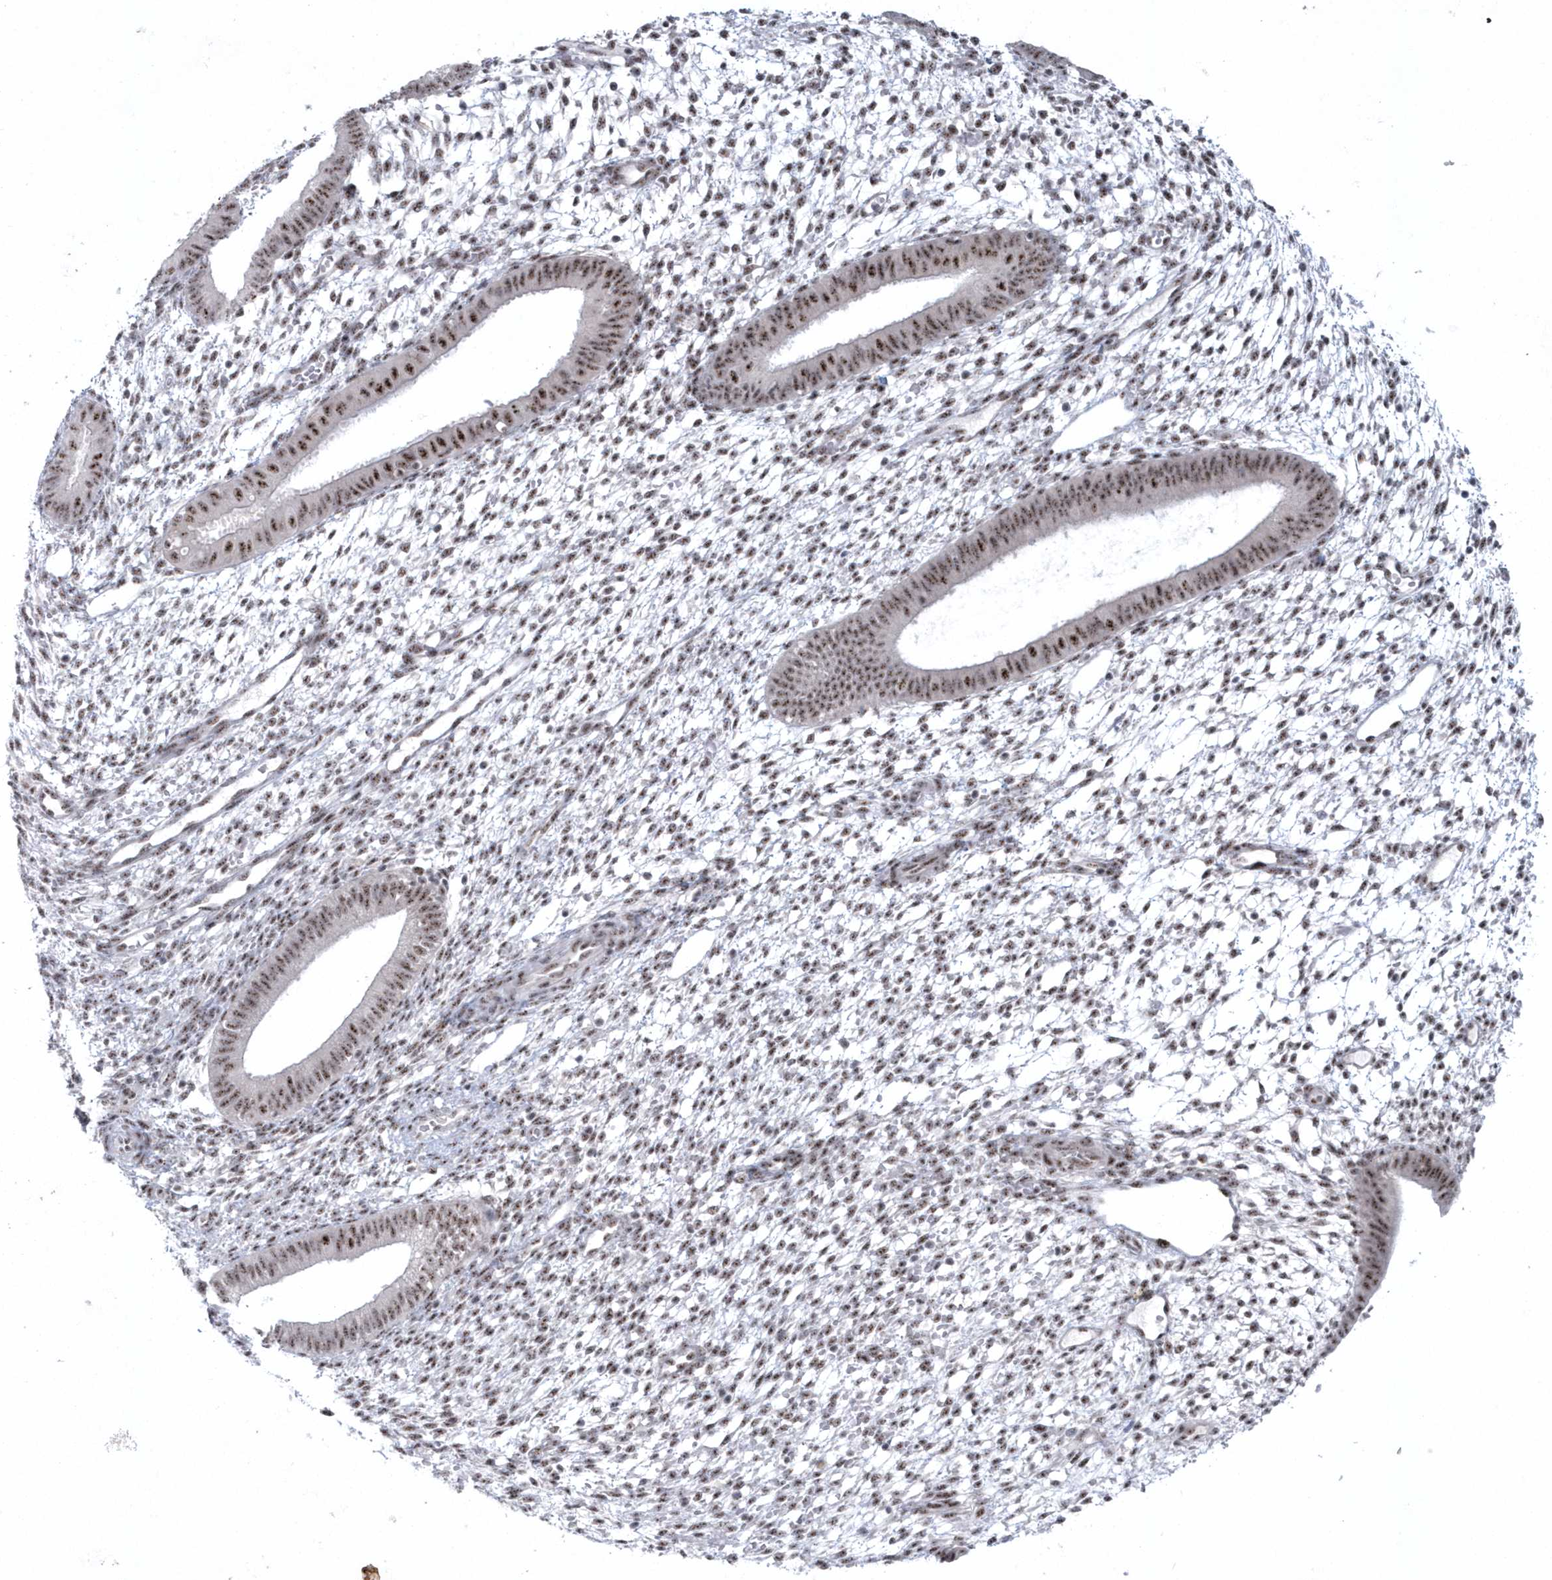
{"staining": {"intensity": "moderate", "quantity": "<25%", "location": "nuclear"}, "tissue": "endometrium", "cell_type": "Cells in endometrial stroma", "image_type": "normal", "snomed": [{"axis": "morphology", "description": "Normal tissue, NOS"}, {"axis": "topography", "description": "Endometrium"}], "caption": "Immunohistochemical staining of normal human endometrium exhibits moderate nuclear protein expression in about <25% of cells in endometrial stroma.", "gene": "KDM6B", "patient": {"sex": "female", "age": 46}}